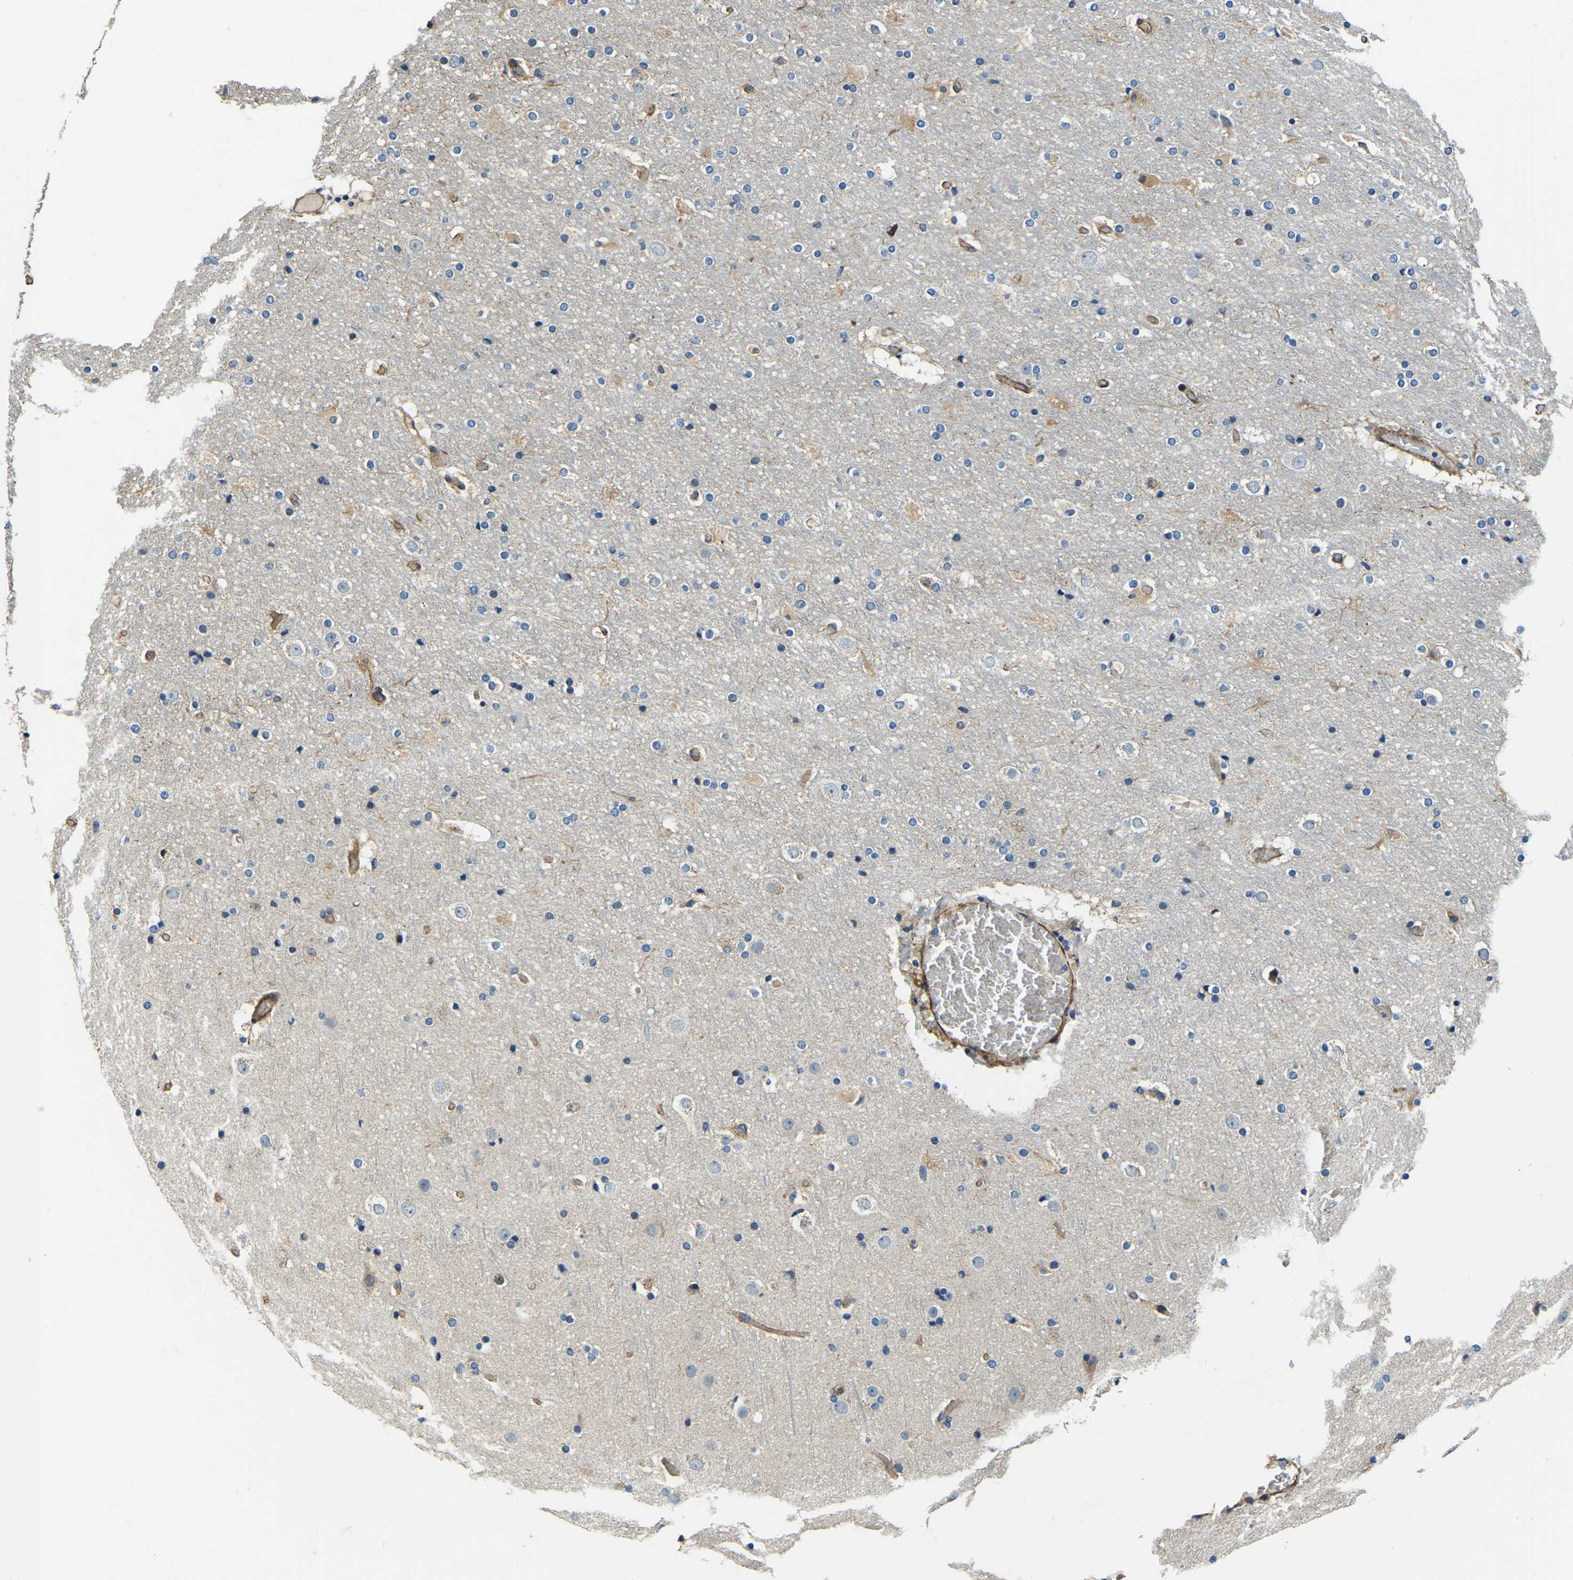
{"staining": {"intensity": "moderate", "quantity": ">75%", "location": "cytoplasmic/membranous"}, "tissue": "cerebral cortex", "cell_type": "Endothelial cells", "image_type": "normal", "snomed": [{"axis": "morphology", "description": "Normal tissue, NOS"}, {"axis": "topography", "description": "Cerebral cortex"}], "caption": "A brown stain labels moderate cytoplasmic/membranous staining of a protein in endothelial cells of benign human cerebral cortex. (brown staining indicates protein expression, while blue staining denotes nuclei).", "gene": "RNF39", "patient": {"sex": "male", "age": 57}}